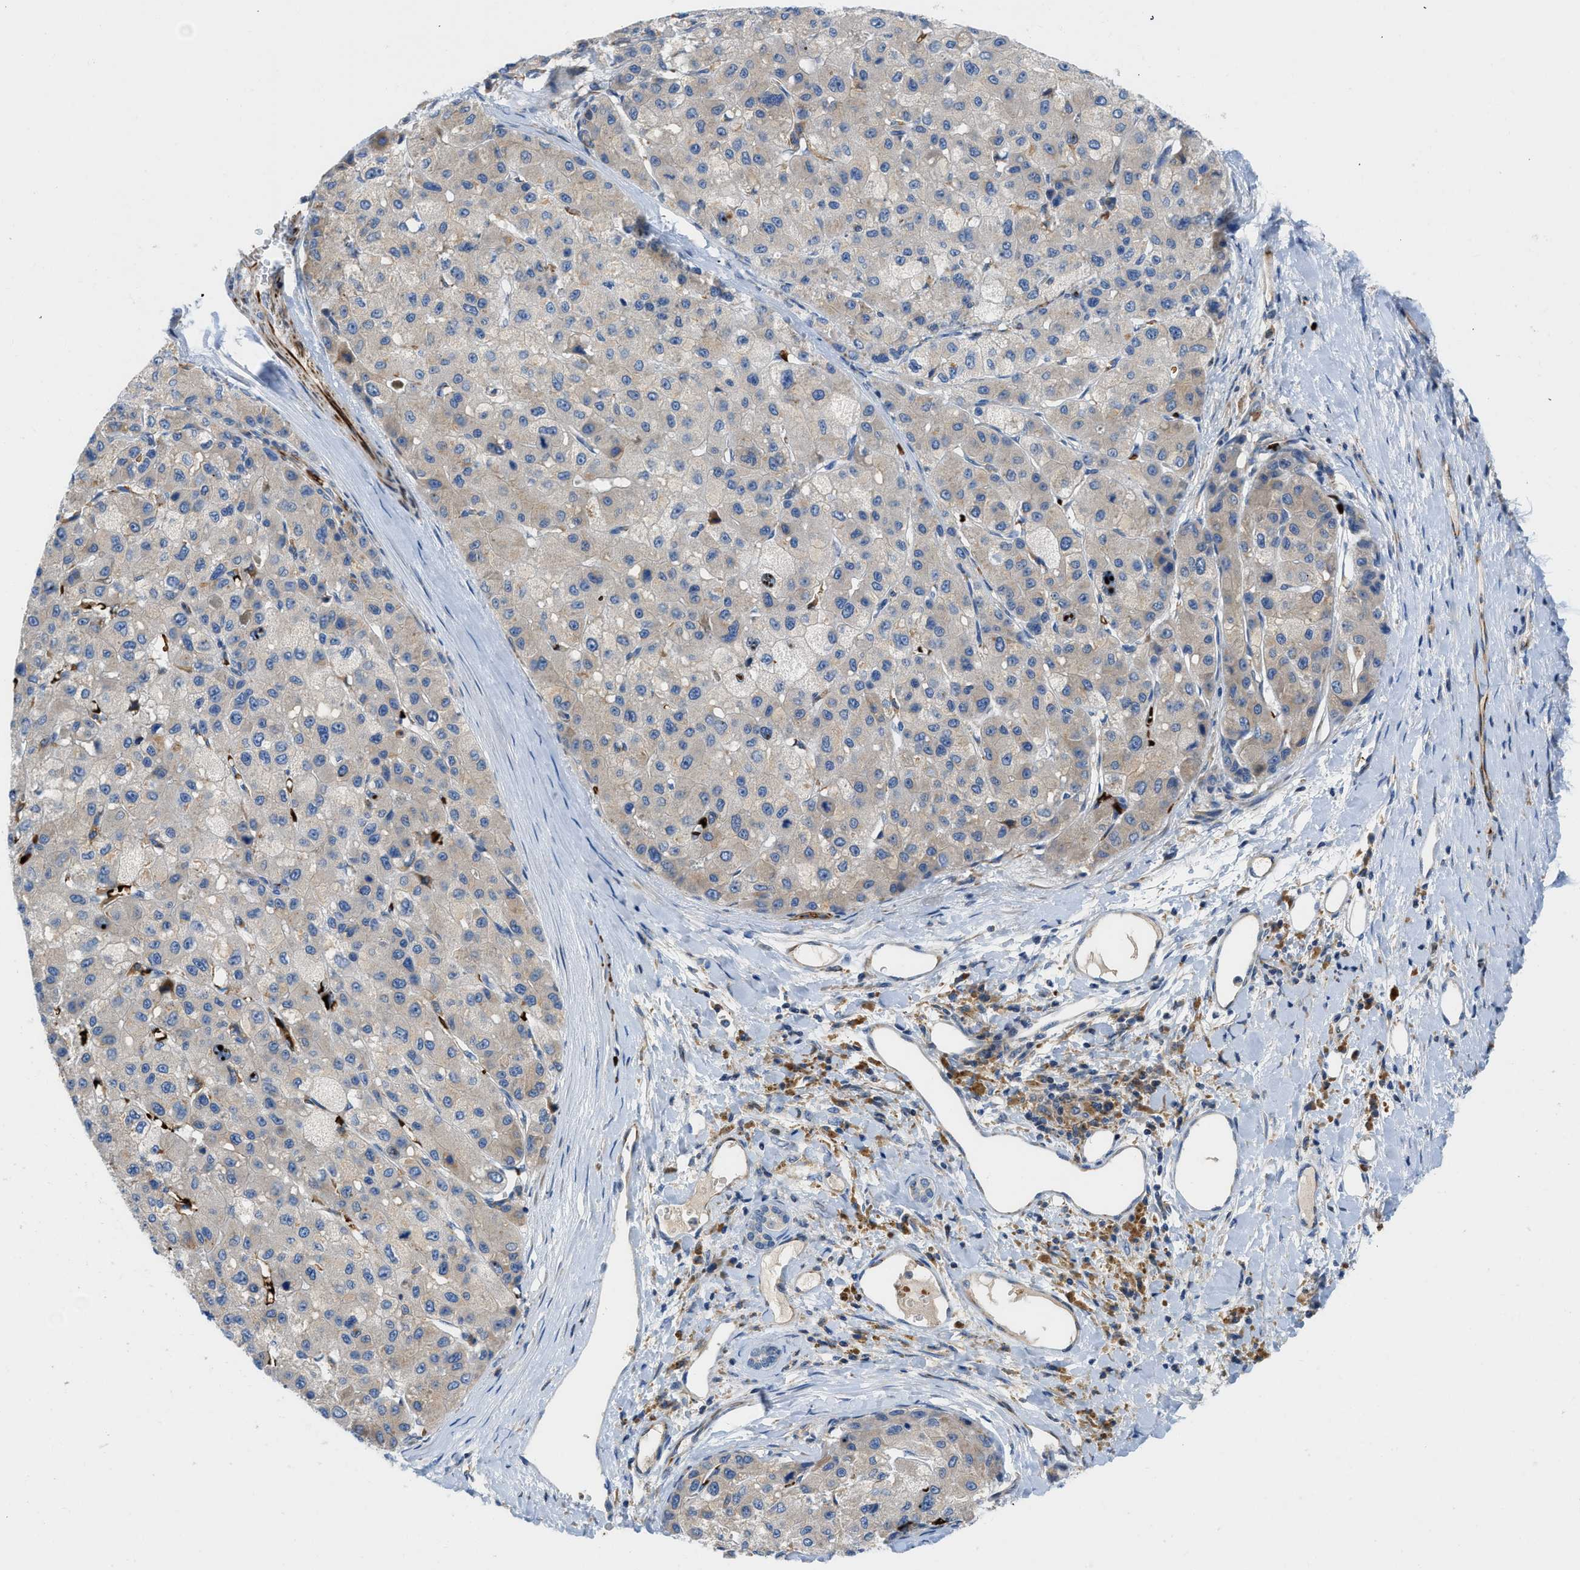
{"staining": {"intensity": "negative", "quantity": "none", "location": "none"}, "tissue": "liver cancer", "cell_type": "Tumor cells", "image_type": "cancer", "snomed": [{"axis": "morphology", "description": "Carcinoma, Hepatocellular, NOS"}, {"axis": "topography", "description": "Liver"}], "caption": "High power microscopy photomicrograph of an immunohistochemistry micrograph of hepatocellular carcinoma (liver), revealing no significant positivity in tumor cells.", "gene": "ZNF831", "patient": {"sex": "male", "age": 80}}